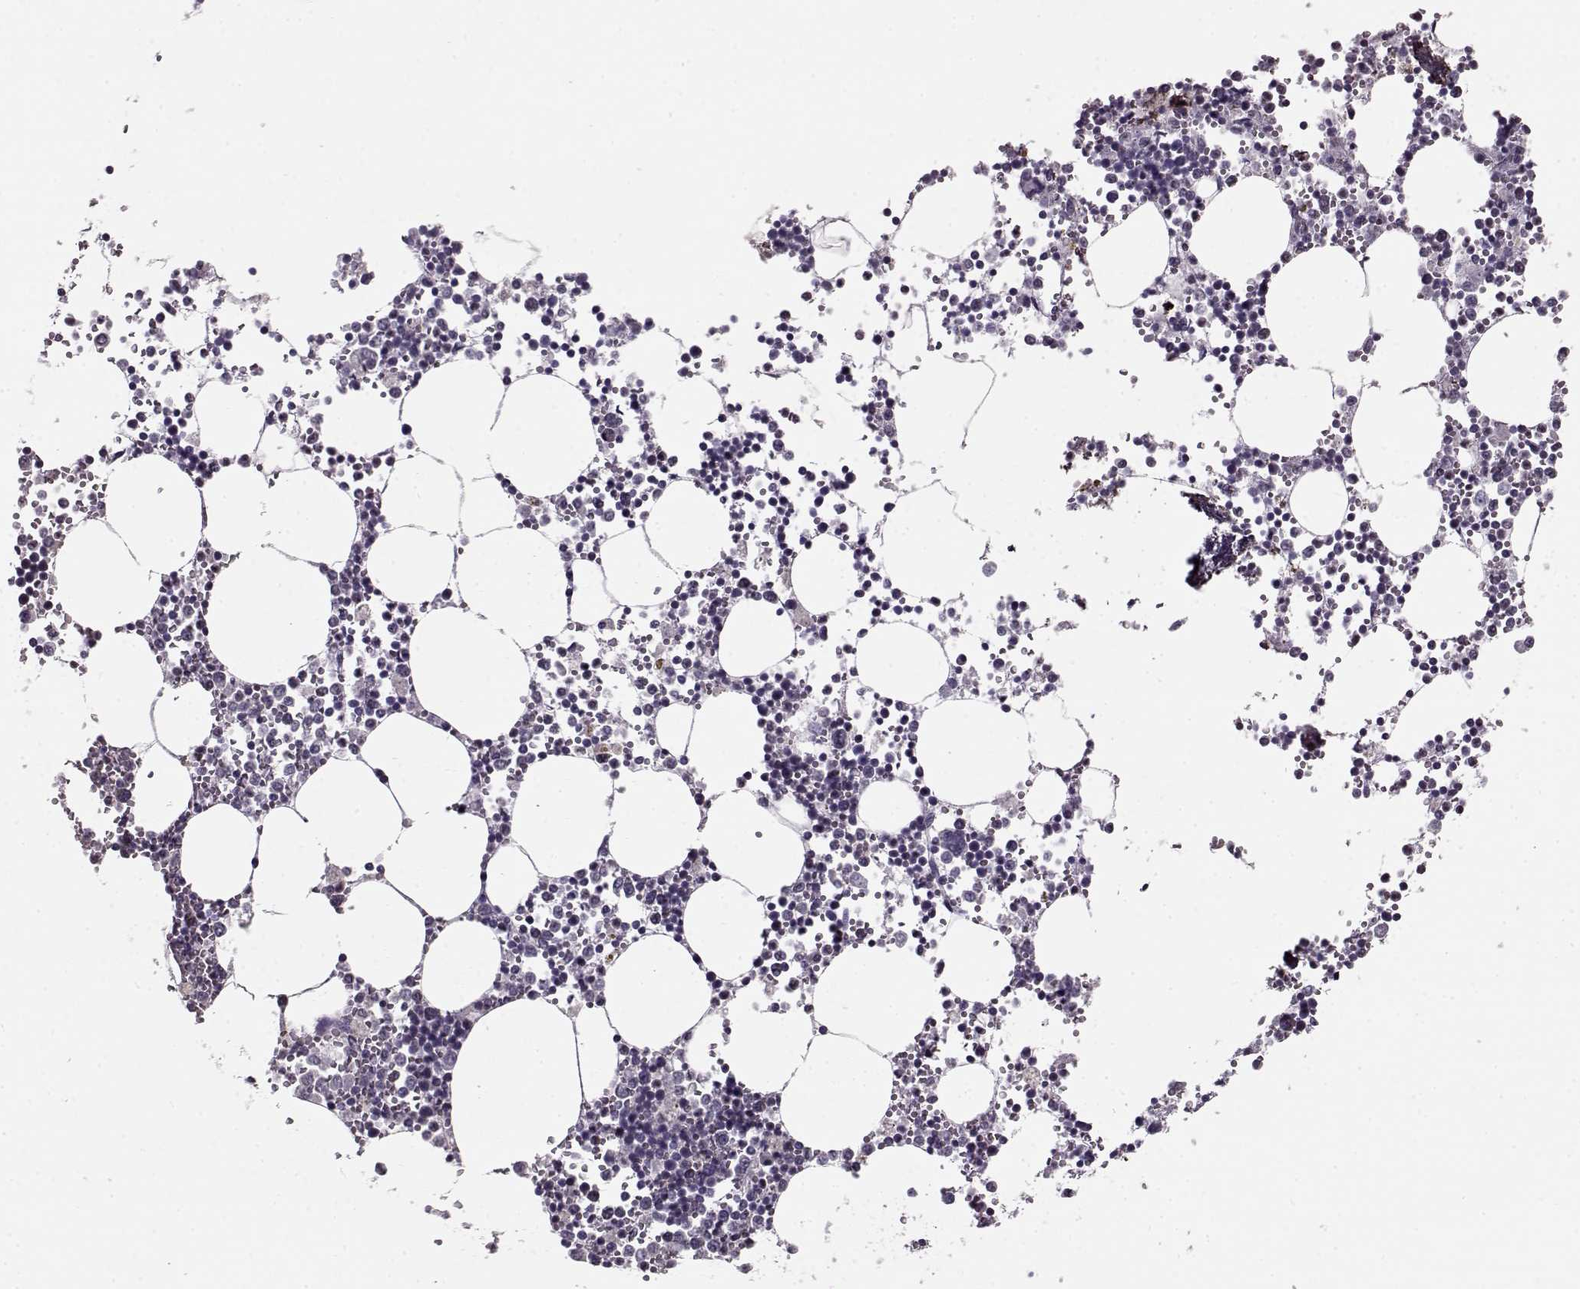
{"staining": {"intensity": "negative", "quantity": "none", "location": "none"}, "tissue": "bone marrow", "cell_type": "Hematopoietic cells", "image_type": "normal", "snomed": [{"axis": "morphology", "description": "Normal tissue, NOS"}, {"axis": "topography", "description": "Bone marrow"}], "caption": "DAB immunohistochemical staining of unremarkable bone marrow shows no significant positivity in hematopoietic cells.", "gene": "RP1L1", "patient": {"sex": "male", "age": 54}}